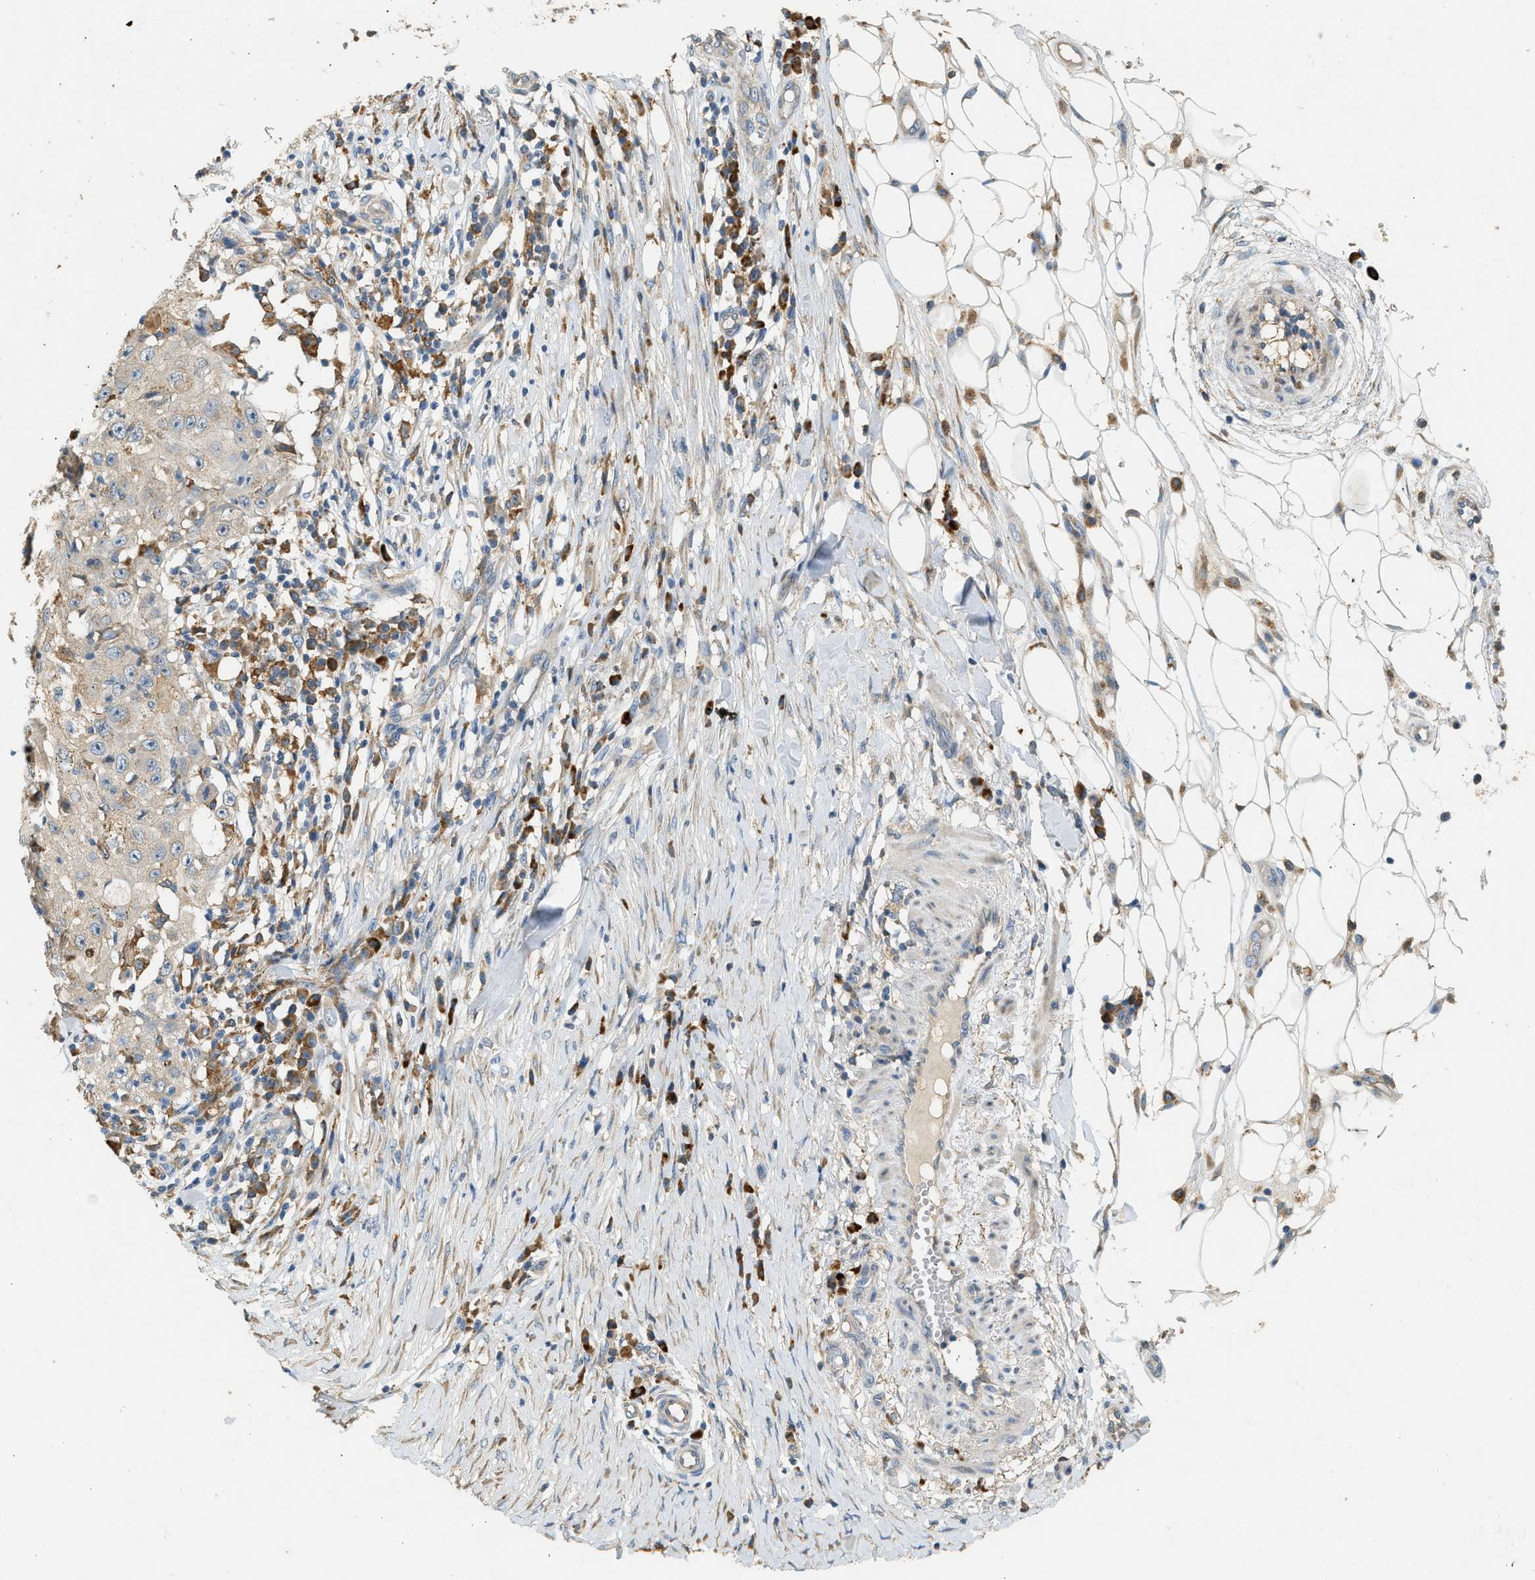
{"staining": {"intensity": "weak", "quantity": "<25%", "location": "cytoplasmic/membranous"}, "tissue": "skin cancer", "cell_type": "Tumor cells", "image_type": "cancer", "snomed": [{"axis": "morphology", "description": "Squamous cell carcinoma, NOS"}, {"axis": "topography", "description": "Skin"}], "caption": "Protein analysis of skin cancer (squamous cell carcinoma) displays no significant expression in tumor cells.", "gene": "CTSB", "patient": {"sex": "male", "age": 86}}